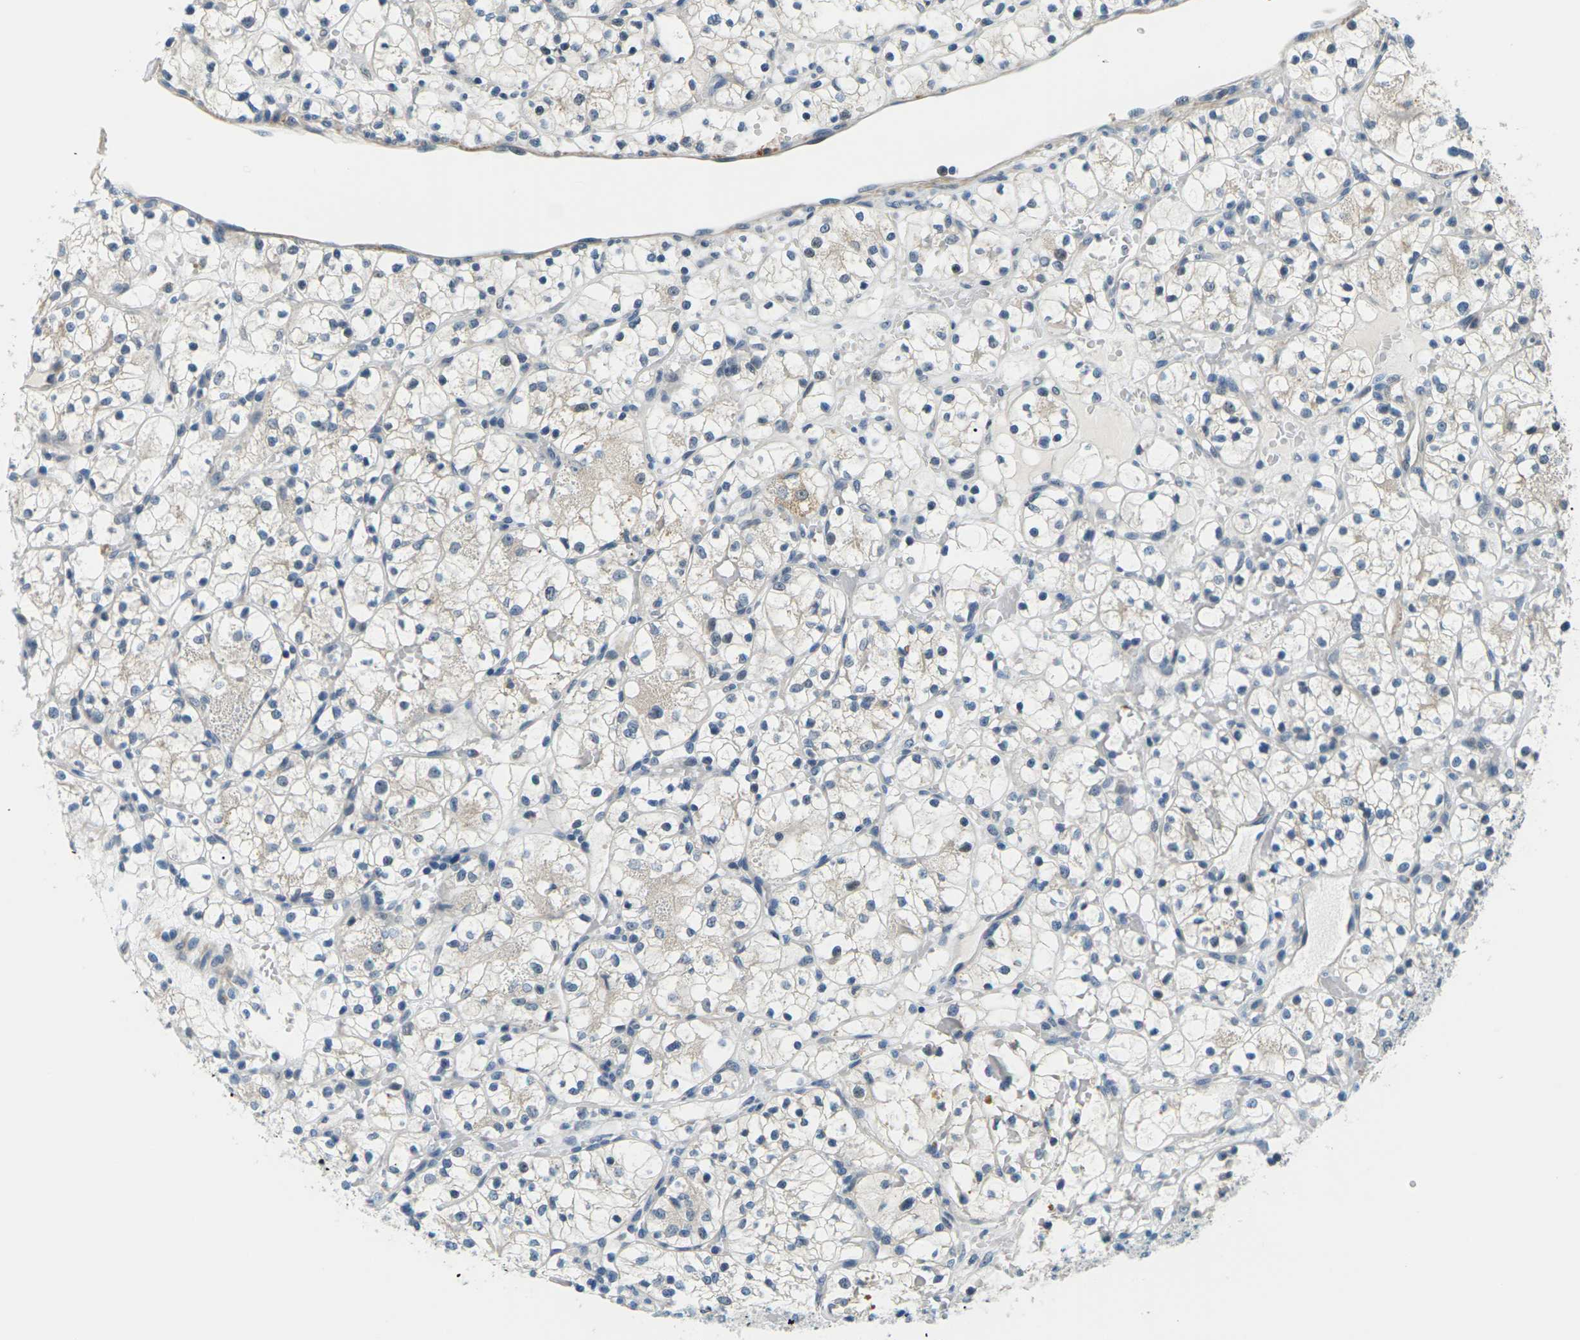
{"staining": {"intensity": "negative", "quantity": "none", "location": "none"}, "tissue": "renal cancer", "cell_type": "Tumor cells", "image_type": "cancer", "snomed": [{"axis": "morphology", "description": "Adenocarcinoma, NOS"}, {"axis": "topography", "description": "Kidney"}], "caption": "Renal cancer stained for a protein using immunohistochemistry (IHC) displays no staining tumor cells.", "gene": "SLC13A3", "patient": {"sex": "female", "age": 60}}